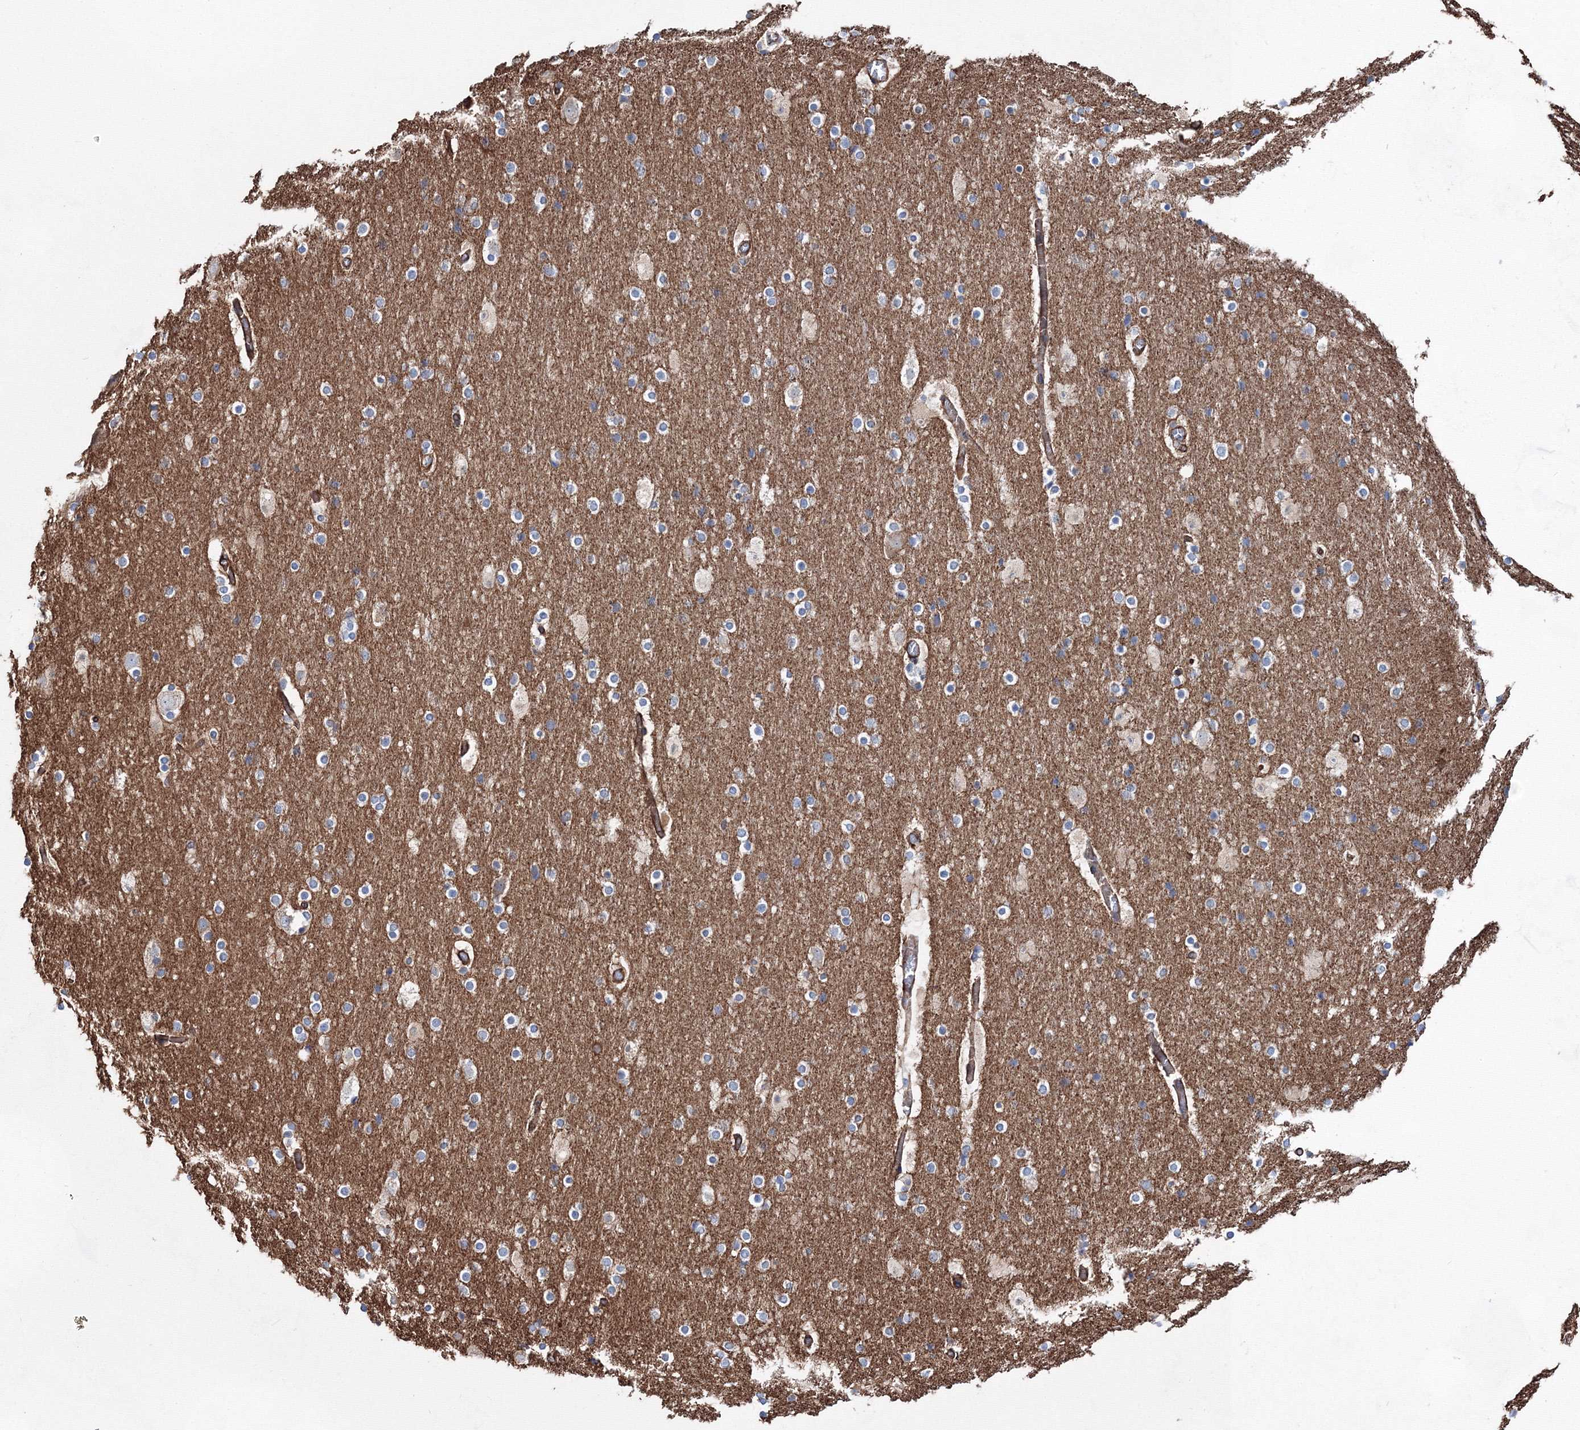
{"staining": {"intensity": "moderate", "quantity": ">75%", "location": "cytoplasmic/membranous"}, "tissue": "cerebral cortex", "cell_type": "Endothelial cells", "image_type": "normal", "snomed": [{"axis": "morphology", "description": "Normal tissue, NOS"}, {"axis": "topography", "description": "Cerebral cortex"}], "caption": "High-power microscopy captured an IHC histopathology image of unremarkable cerebral cortex, revealing moderate cytoplasmic/membranous positivity in about >75% of endothelial cells. (brown staining indicates protein expression, while blue staining denotes nuclei).", "gene": "ANKRD37", "patient": {"sex": "male", "age": 57}}